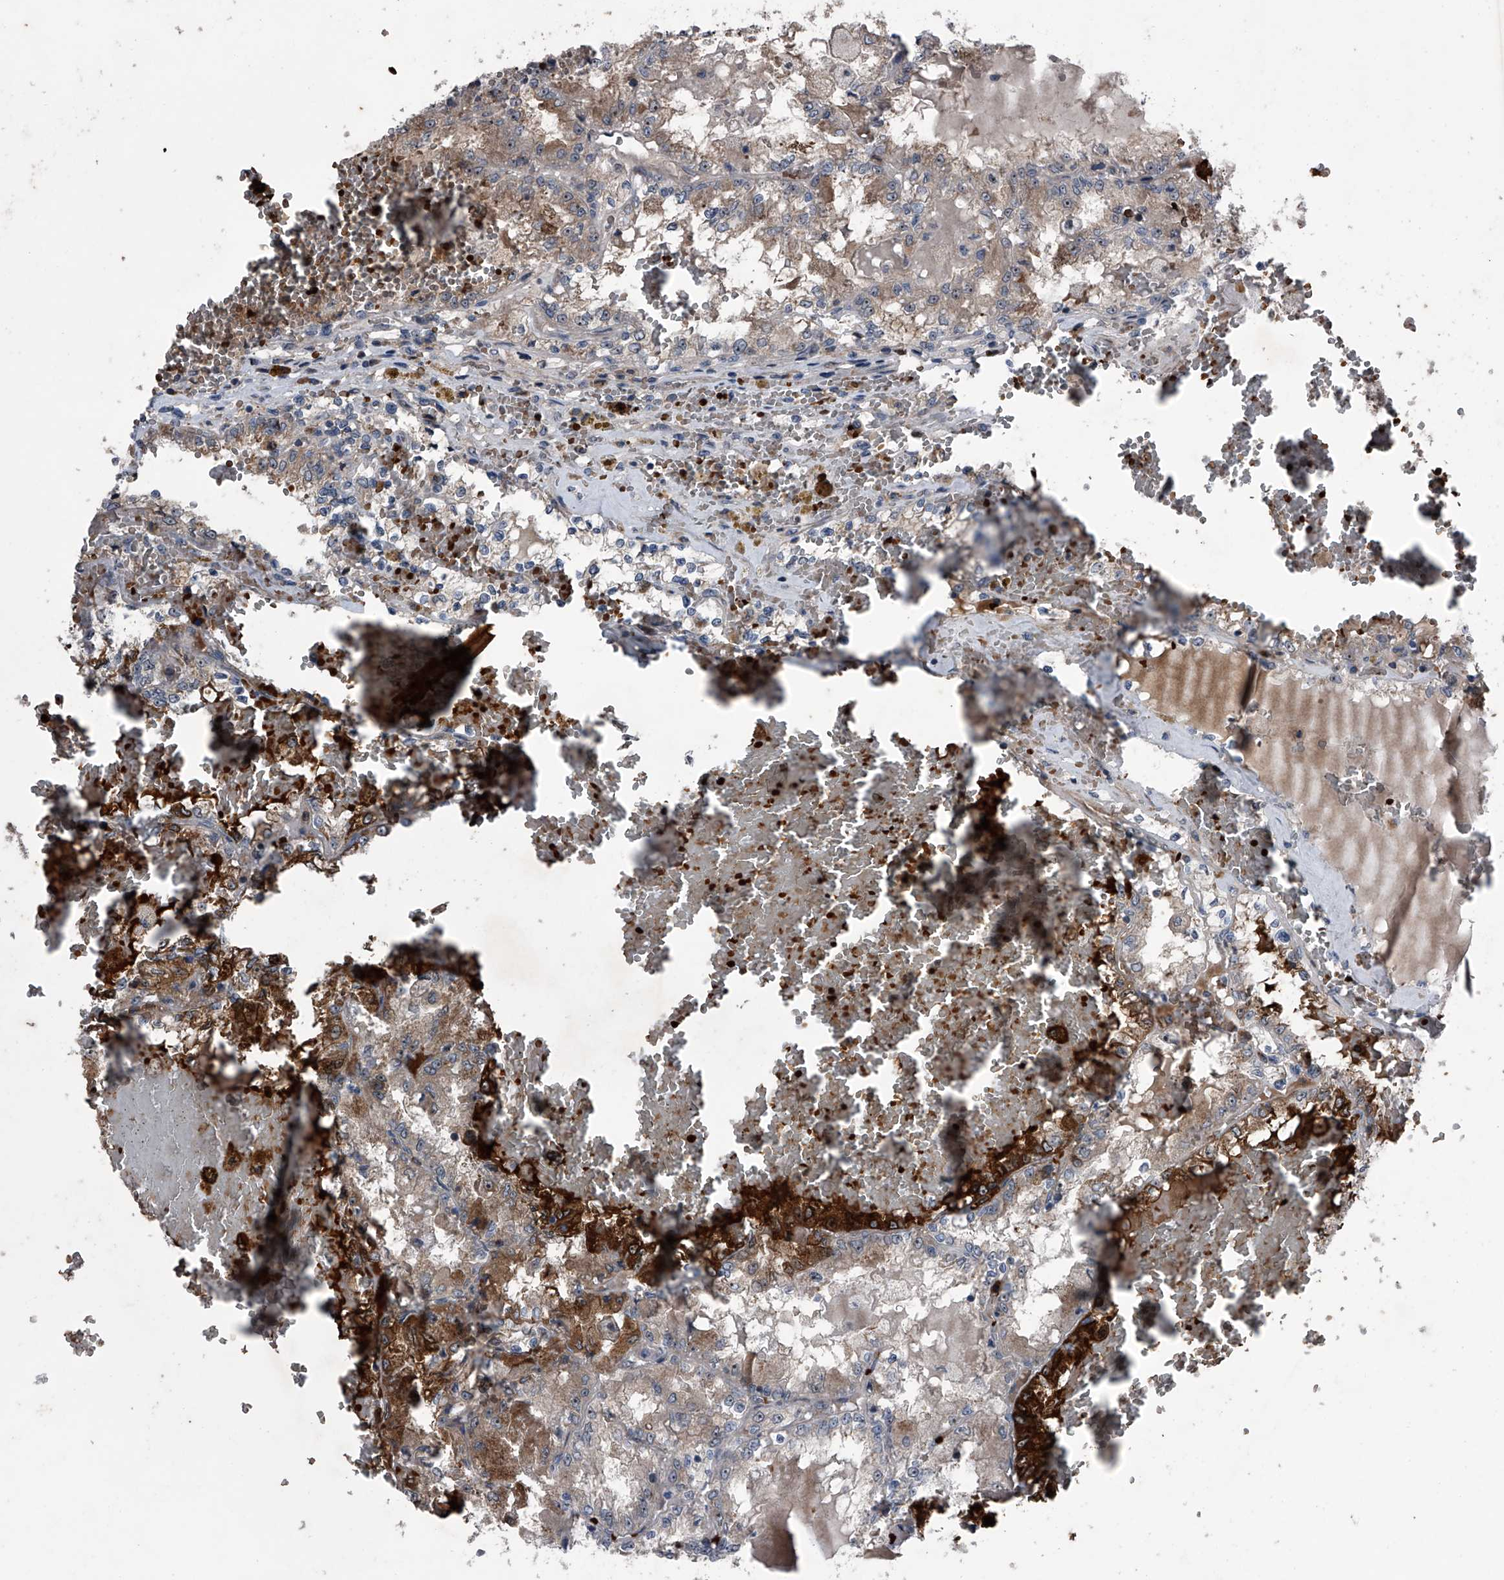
{"staining": {"intensity": "moderate", "quantity": "25%-75%", "location": "cytoplasmic/membranous"}, "tissue": "renal cancer", "cell_type": "Tumor cells", "image_type": "cancer", "snomed": [{"axis": "morphology", "description": "Adenocarcinoma, NOS"}, {"axis": "topography", "description": "Kidney"}], "caption": "Immunohistochemistry (IHC) (DAB) staining of human renal cancer displays moderate cytoplasmic/membranous protein staining in approximately 25%-75% of tumor cells.", "gene": "CEP85L", "patient": {"sex": "female", "age": 56}}